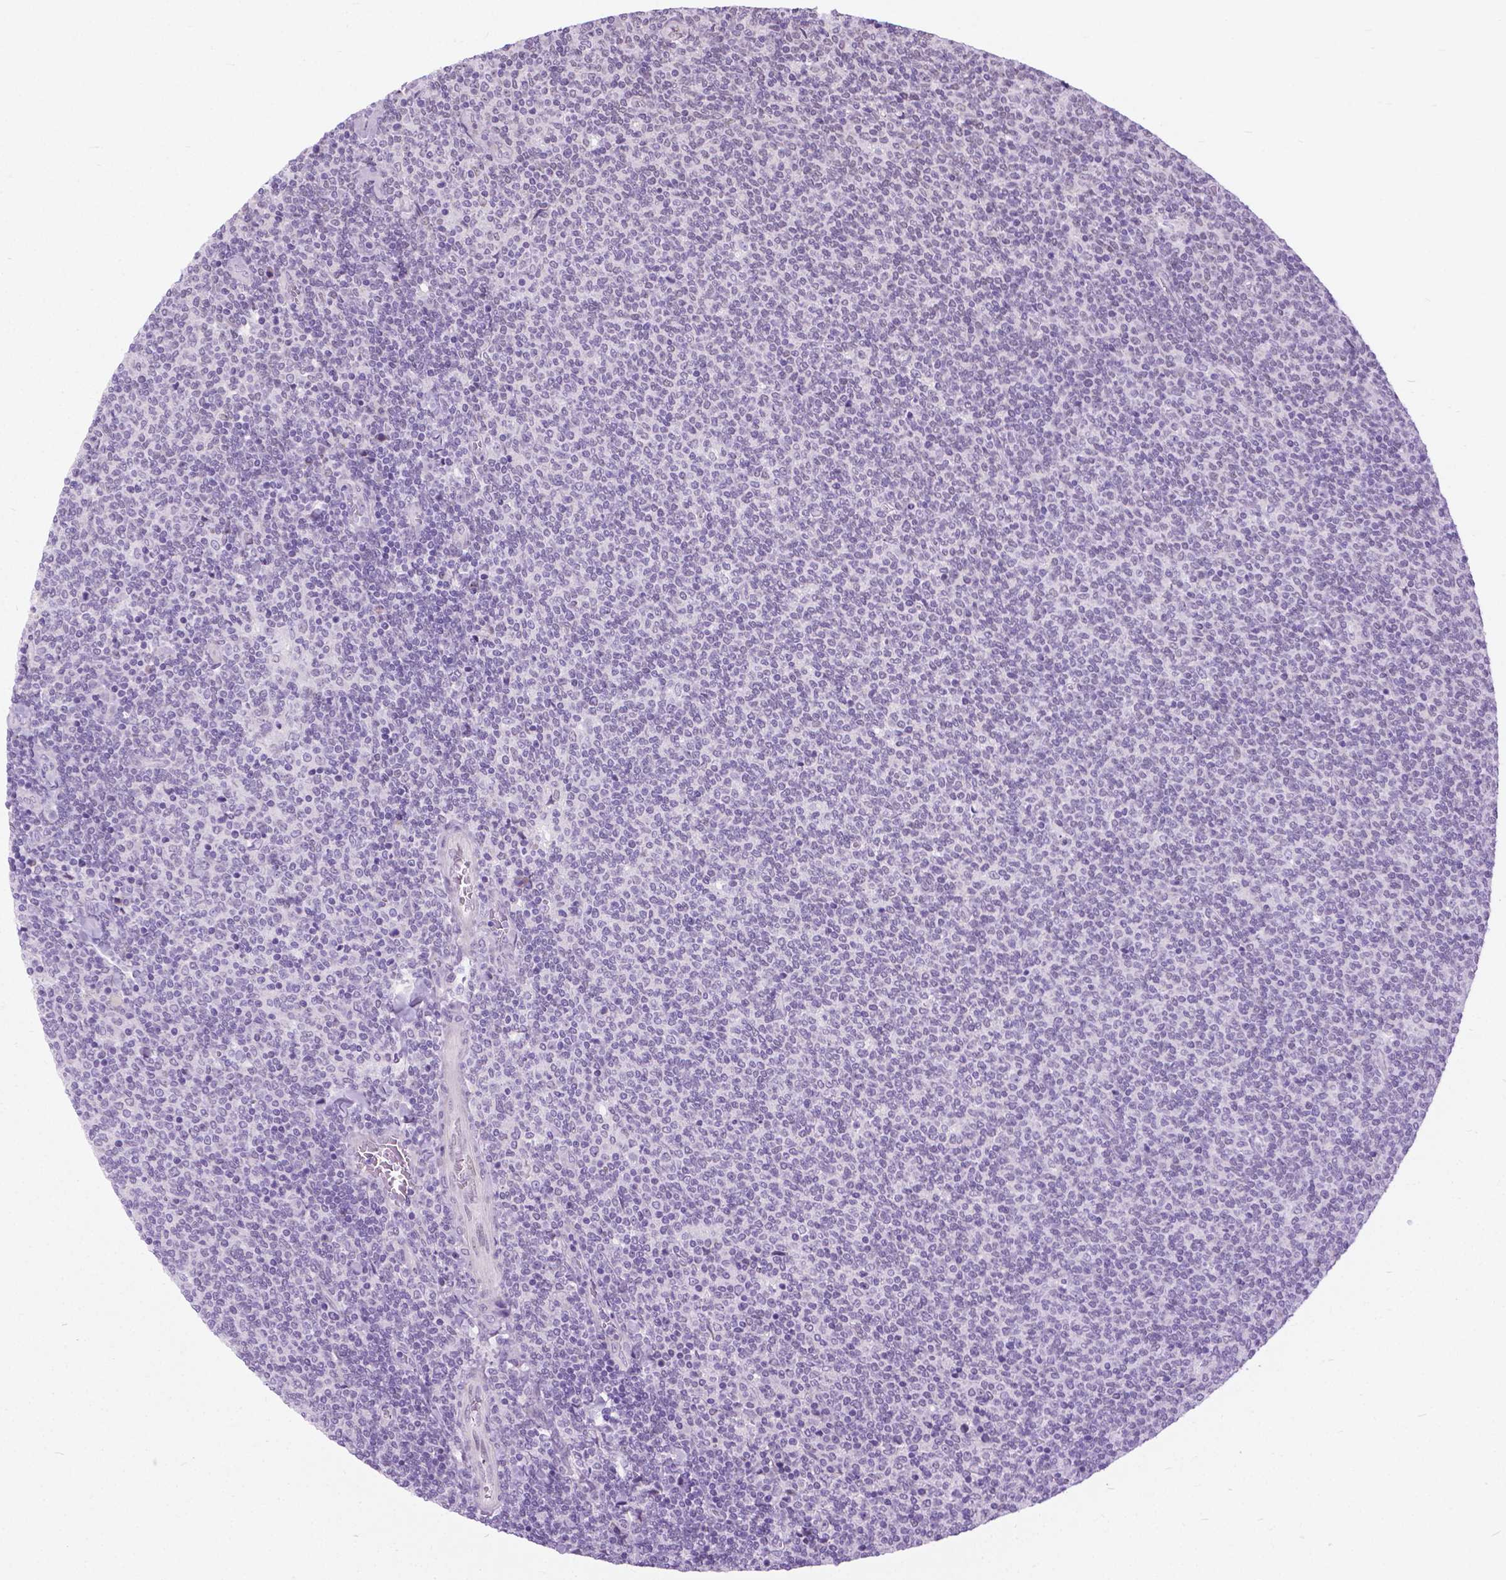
{"staining": {"intensity": "negative", "quantity": "none", "location": "none"}, "tissue": "lymphoma", "cell_type": "Tumor cells", "image_type": "cancer", "snomed": [{"axis": "morphology", "description": "Malignant lymphoma, non-Hodgkin's type, Low grade"}, {"axis": "topography", "description": "Lymph node"}], "caption": "Tumor cells show no significant staining in lymphoma. (DAB (3,3'-diaminobenzidine) IHC, high magnification).", "gene": "APCDD1L", "patient": {"sex": "male", "age": 52}}